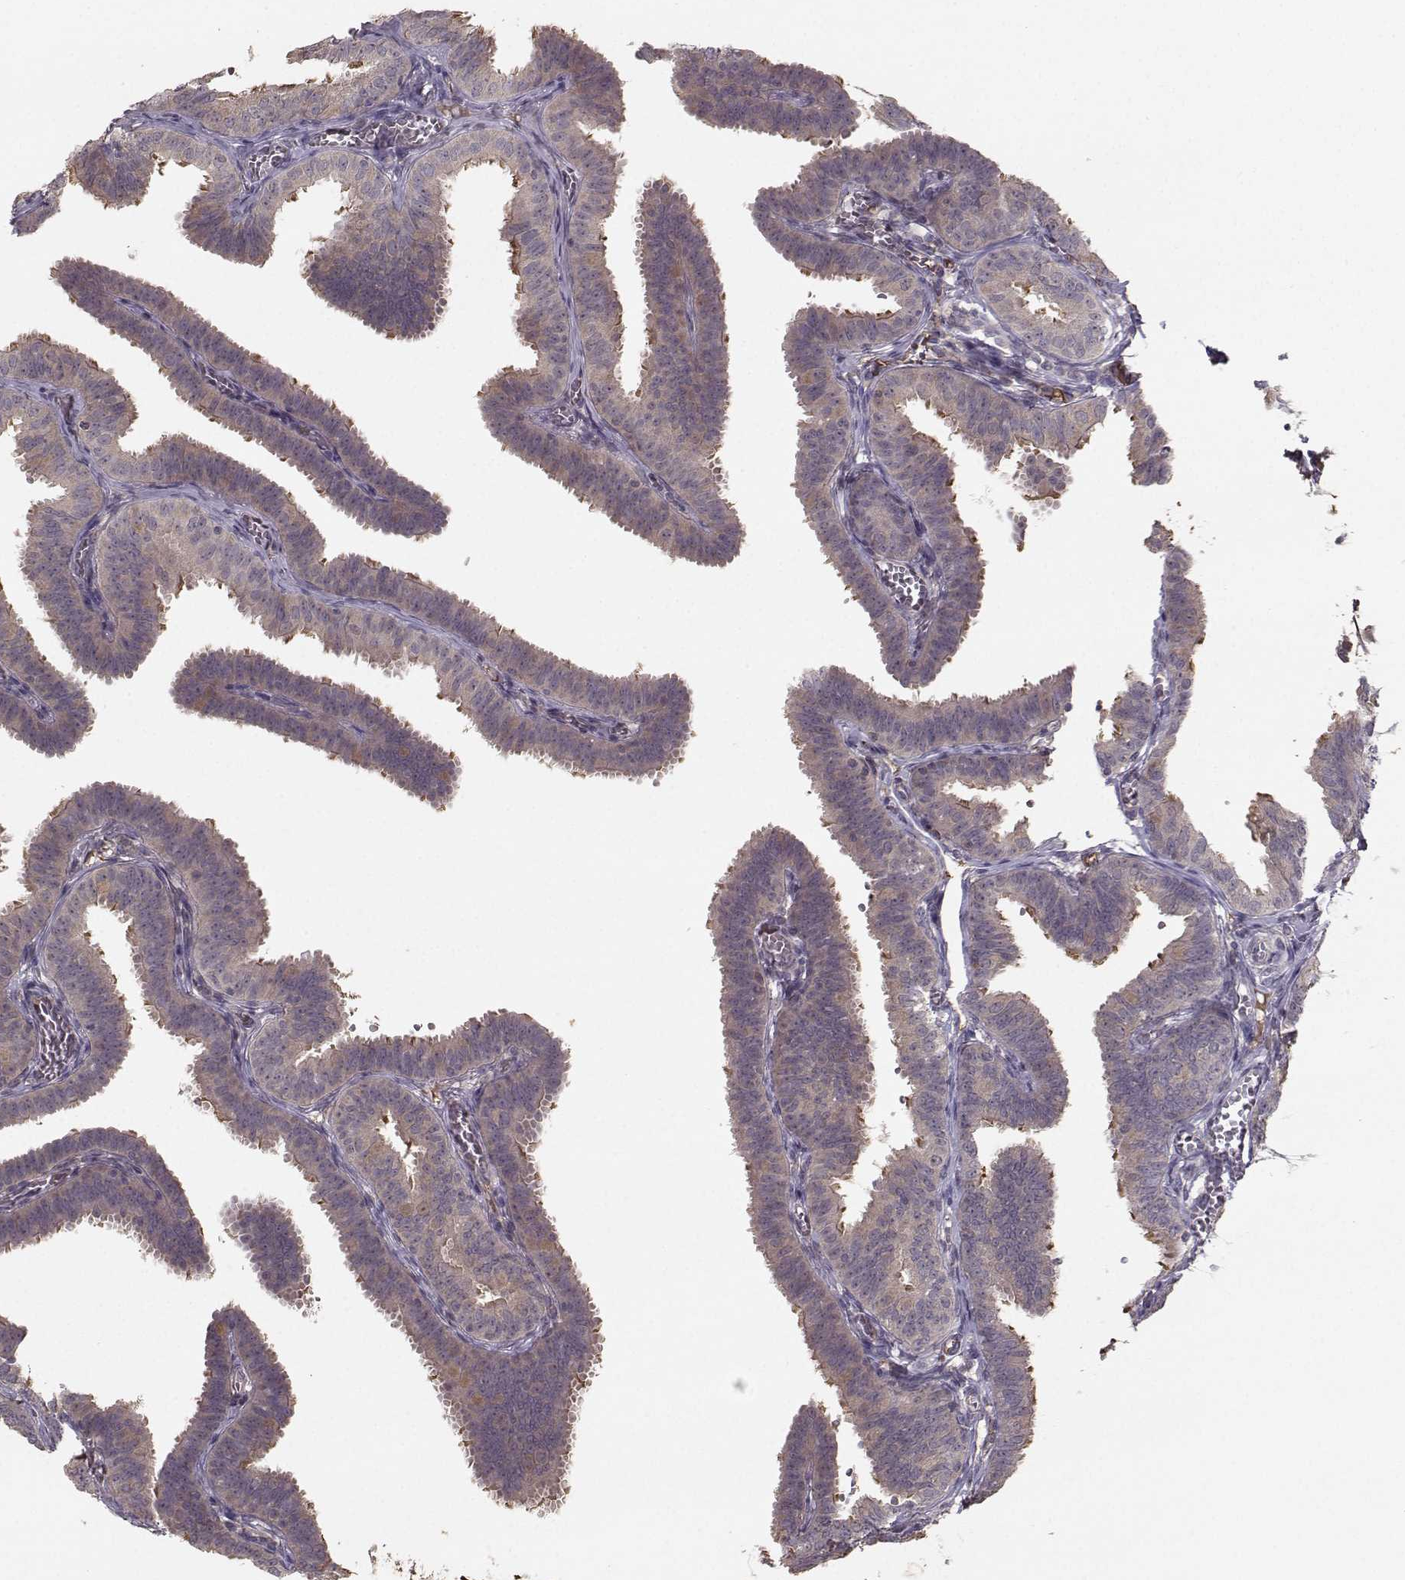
{"staining": {"intensity": "weak", "quantity": ">75%", "location": "cytoplasmic/membranous"}, "tissue": "fallopian tube", "cell_type": "Glandular cells", "image_type": "normal", "snomed": [{"axis": "morphology", "description": "Normal tissue, NOS"}, {"axis": "topography", "description": "Fallopian tube"}], "caption": "Fallopian tube stained for a protein (brown) displays weak cytoplasmic/membranous positive positivity in about >75% of glandular cells.", "gene": "WNT6", "patient": {"sex": "female", "age": 25}}